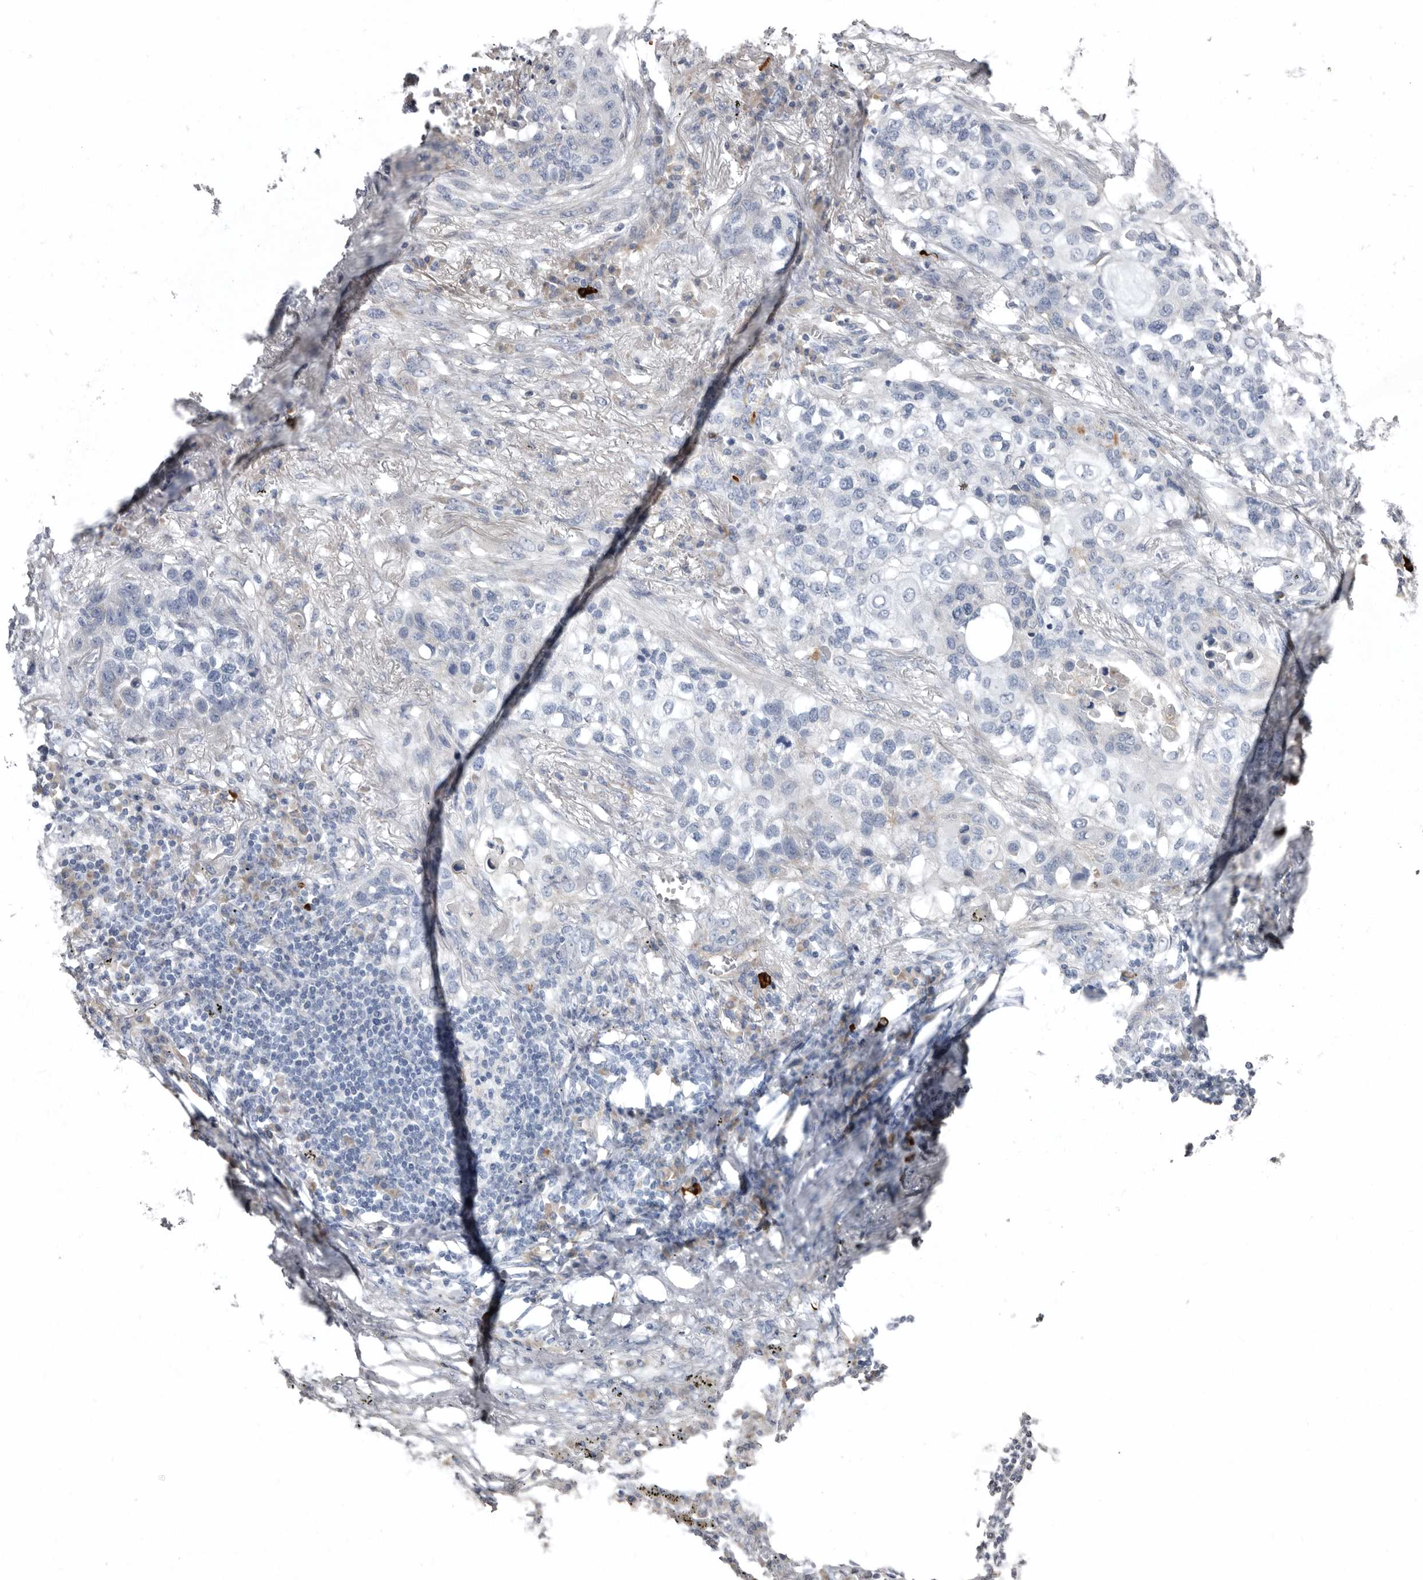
{"staining": {"intensity": "negative", "quantity": "none", "location": "none"}, "tissue": "lung cancer", "cell_type": "Tumor cells", "image_type": "cancer", "snomed": [{"axis": "morphology", "description": "Squamous cell carcinoma, NOS"}, {"axis": "topography", "description": "Lung"}], "caption": "The micrograph shows no staining of tumor cells in lung cancer.", "gene": "ZNF114", "patient": {"sex": "female", "age": 63}}